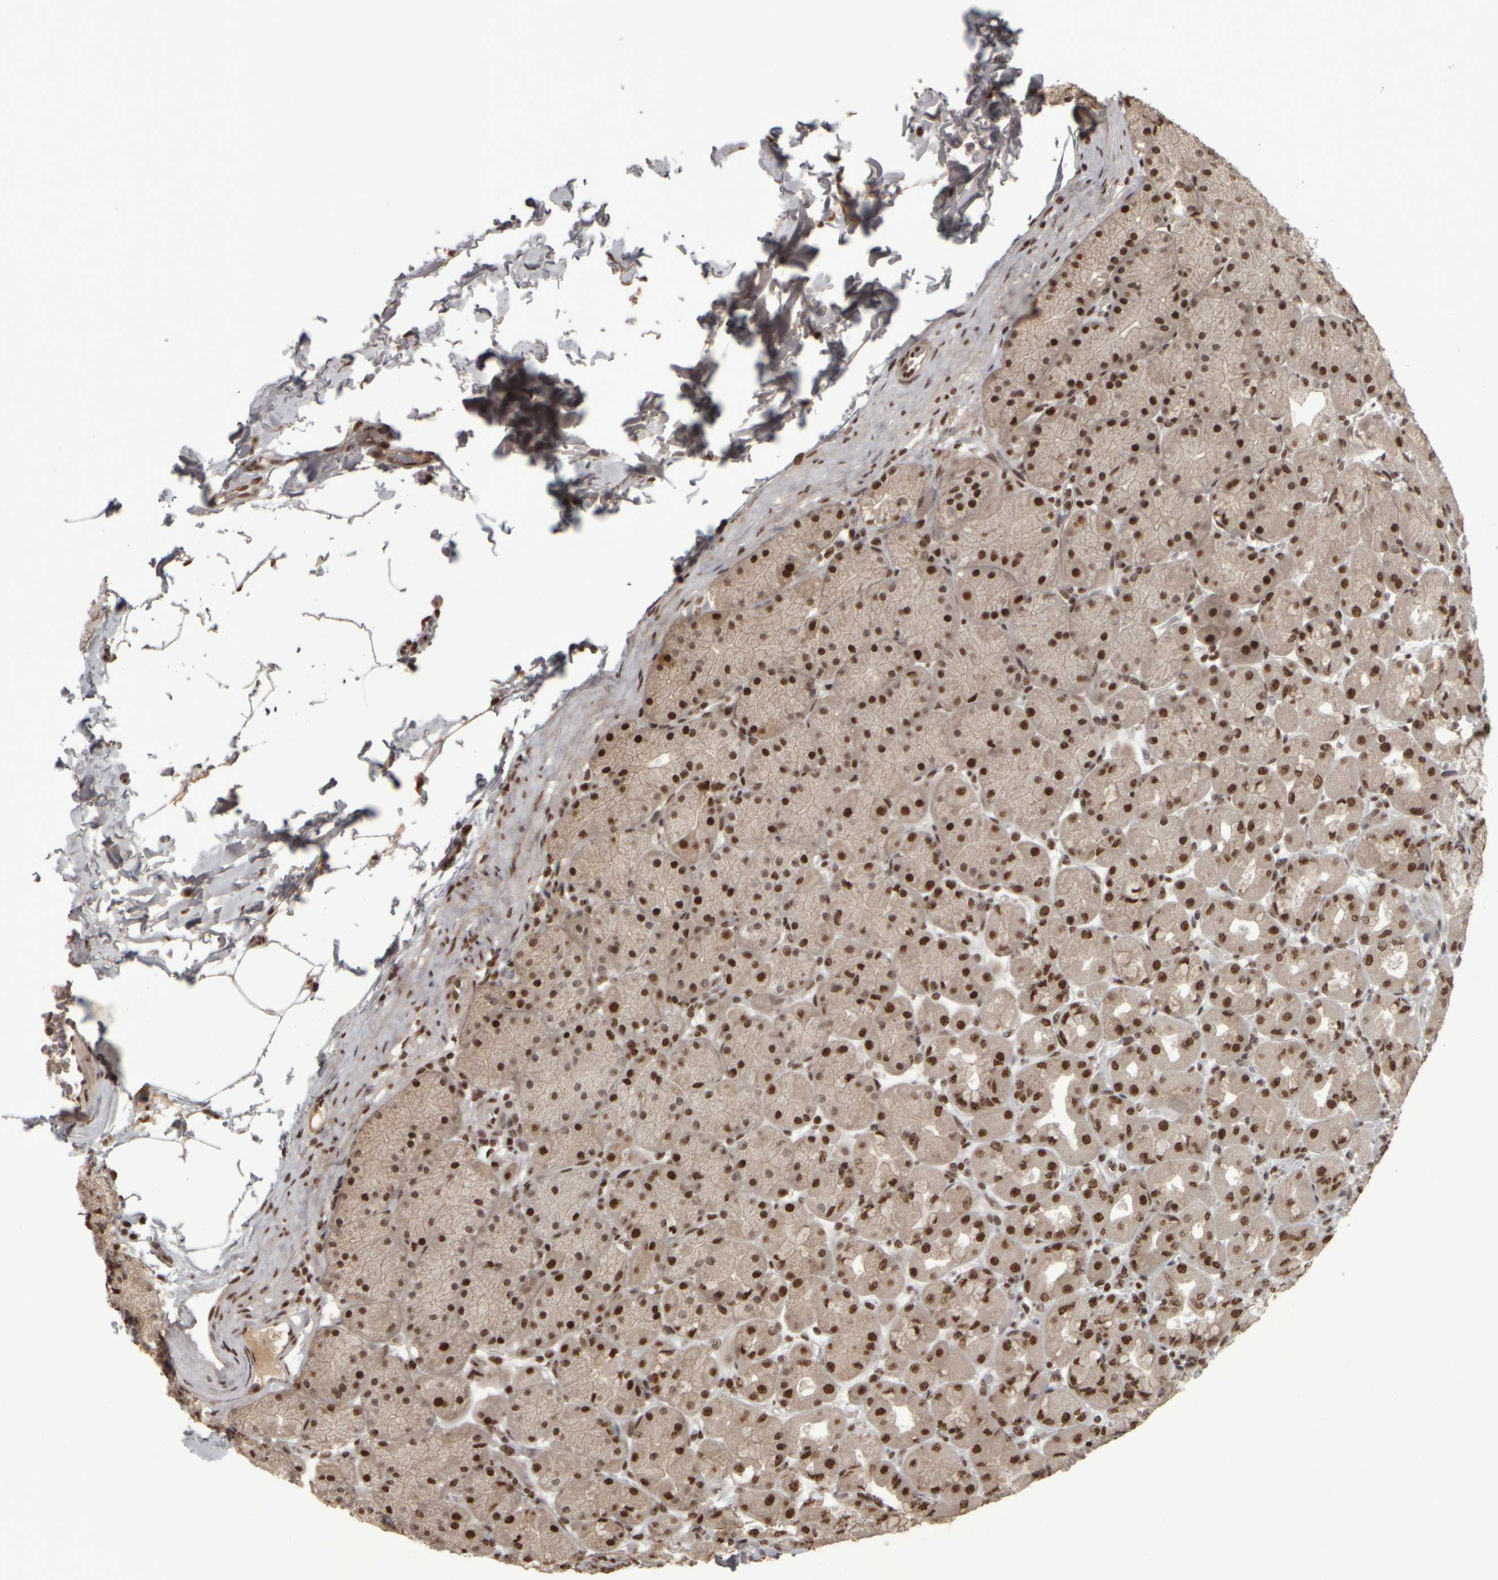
{"staining": {"intensity": "strong", "quantity": ">75%", "location": "cytoplasmic/membranous,nuclear"}, "tissue": "stomach", "cell_type": "Glandular cells", "image_type": "normal", "snomed": [{"axis": "morphology", "description": "Normal tissue, NOS"}, {"axis": "topography", "description": "Stomach, upper"}], "caption": "Immunohistochemistry (IHC) of unremarkable human stomach shows high levels of strong cytoplasmic/membranous,nuclear staining in approximately >75% of glandular cells. The protein of interest is stained brown, and the nuclei are stained in blue (DAB (3,3'-diaminobenzidine) IHC with brightfield microscopy, high magnification).", "gene": "ZFHX4", "patient": {"sex": "female", "age": 56}}